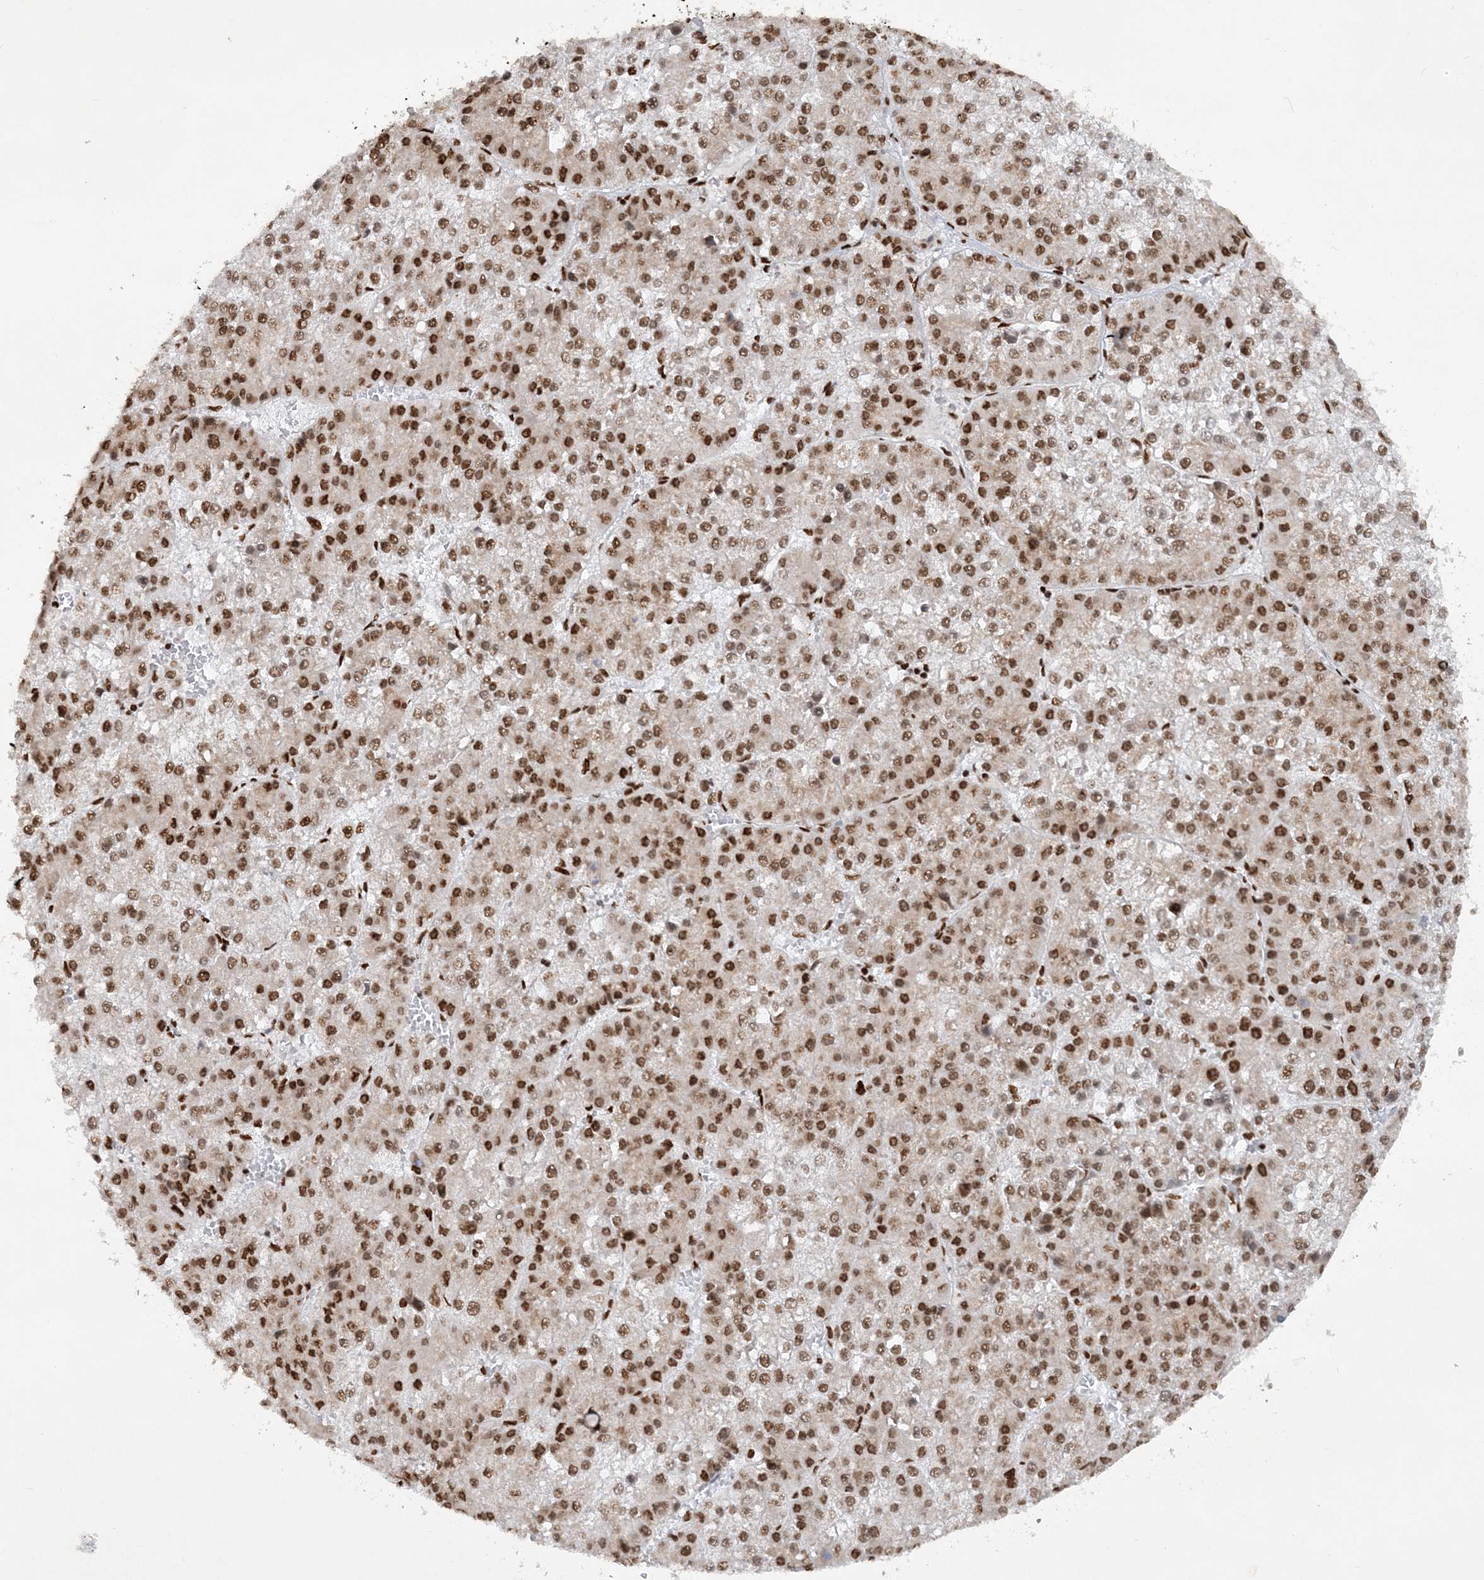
{"staining": {"intensity": "strong", "quantity": ">75%", "location": "nuclear"}, "tissue": "liver cancer", "cell_type": "Tumor cells", "image_type": "cancer", "snomed": [{"axis": "morphology", "description": "Carcinoma, Hepatocellular, NOS"}, {"axis": "topography", "description": "Liver"}], "caption": "Protein expression analysis of human hepatocellular carcinoma (liver) reveals strong nuclear positivity in approximately >75% of tumor cells.", "gene": "DELE1", "patient": {"sex": "female", "age": 73}}